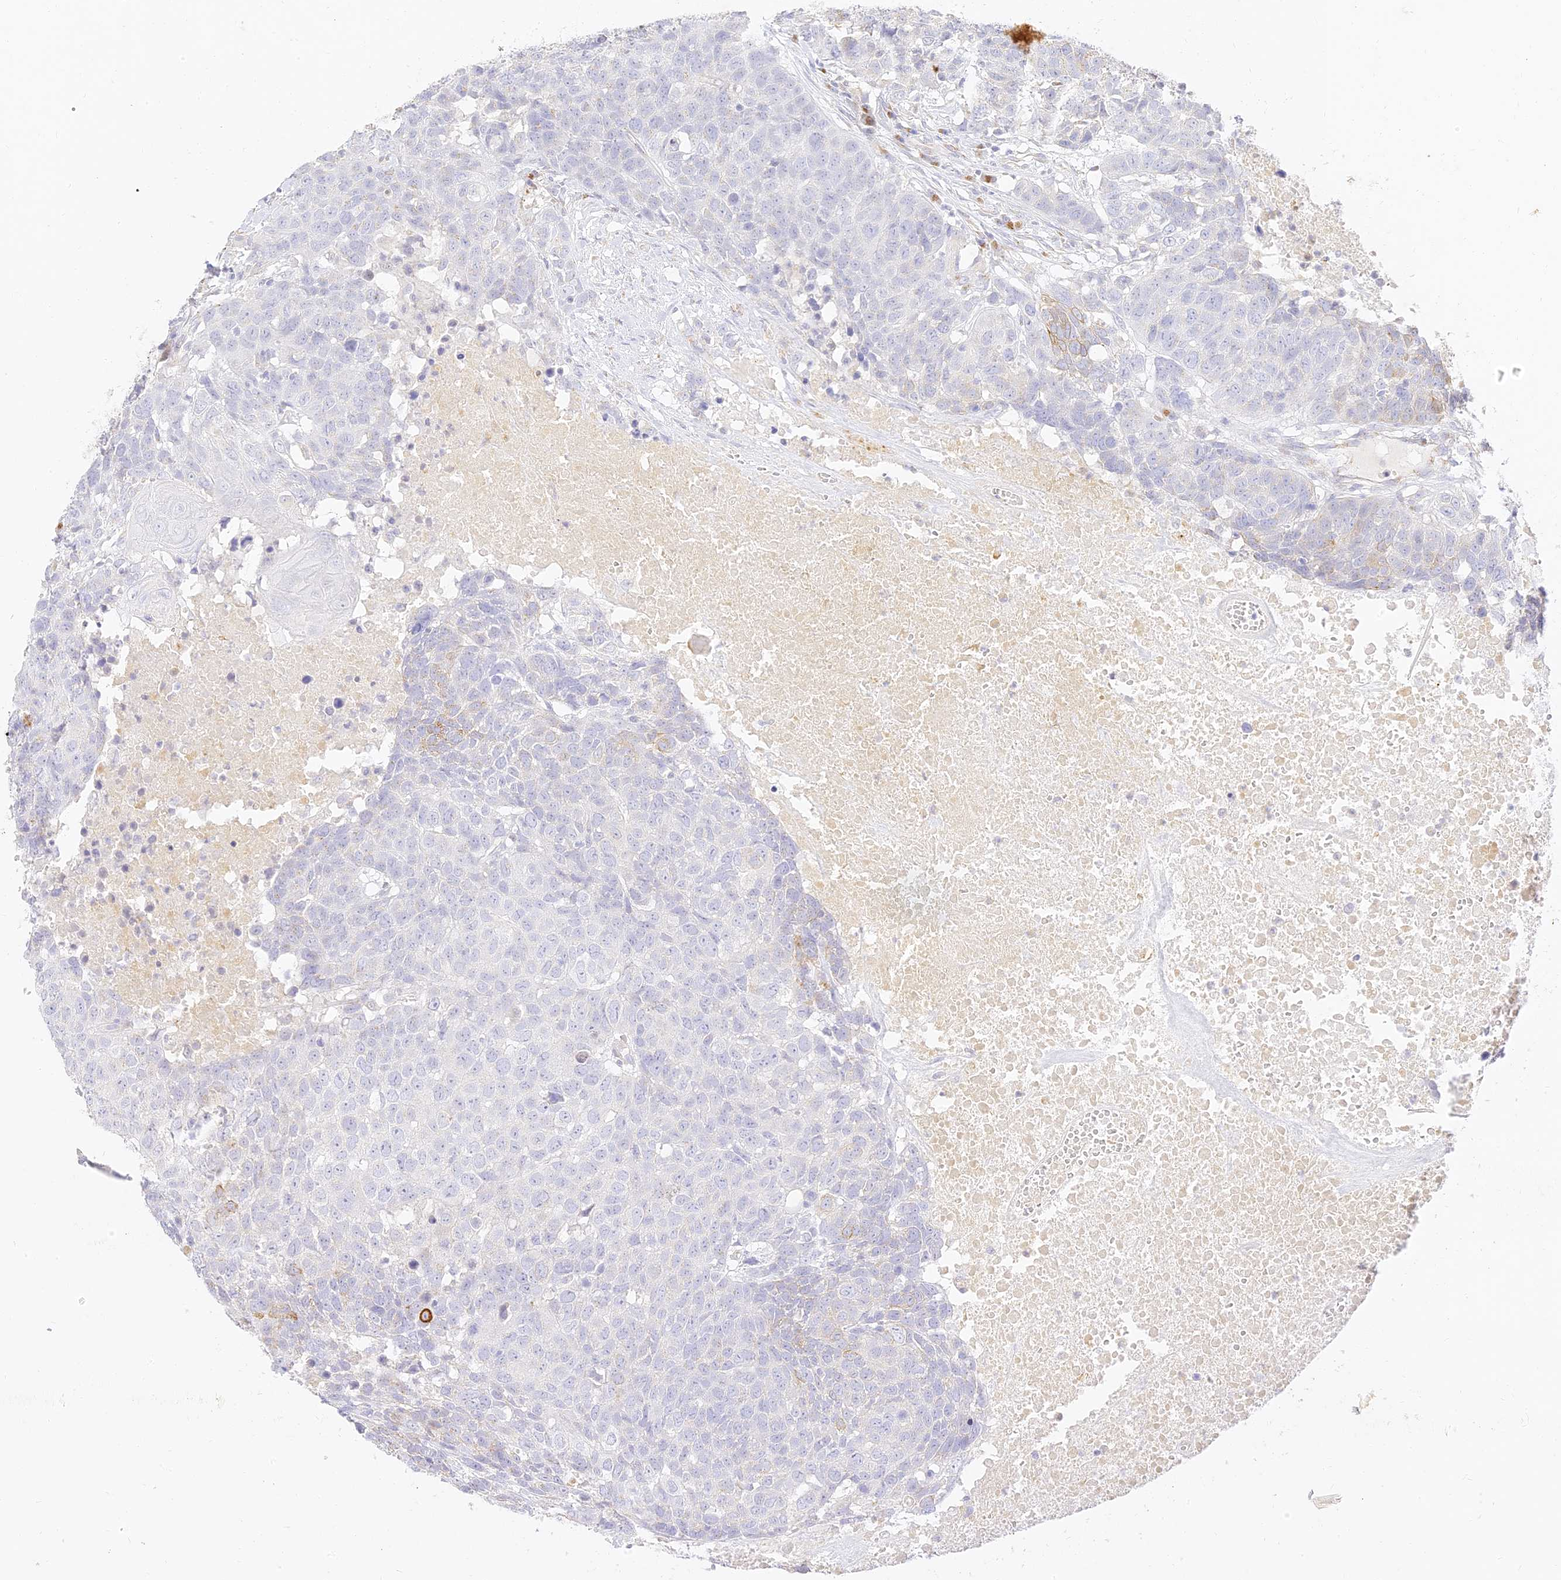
{"staining": {"intensity": "negative", "quantity": "none", "location": "none"}, "tissue": "head and neck cancer", "cell_type": "Tumor cells", "image_type": "cancer", "snomed": [{"axis": "morphology", "description": "Squamous cell carcinoma, NOS"}, {"axis": "topography", "description": "Head-Neck"}], "caption": "Tumor cells are negative for brown protein staining in squamous cell carcinoma (head and neck). (Immunohistochemistry, brightfield microscopy, high magnification).", "gene": "SEC13", "patient": {"sex": "male", "age": 66}}